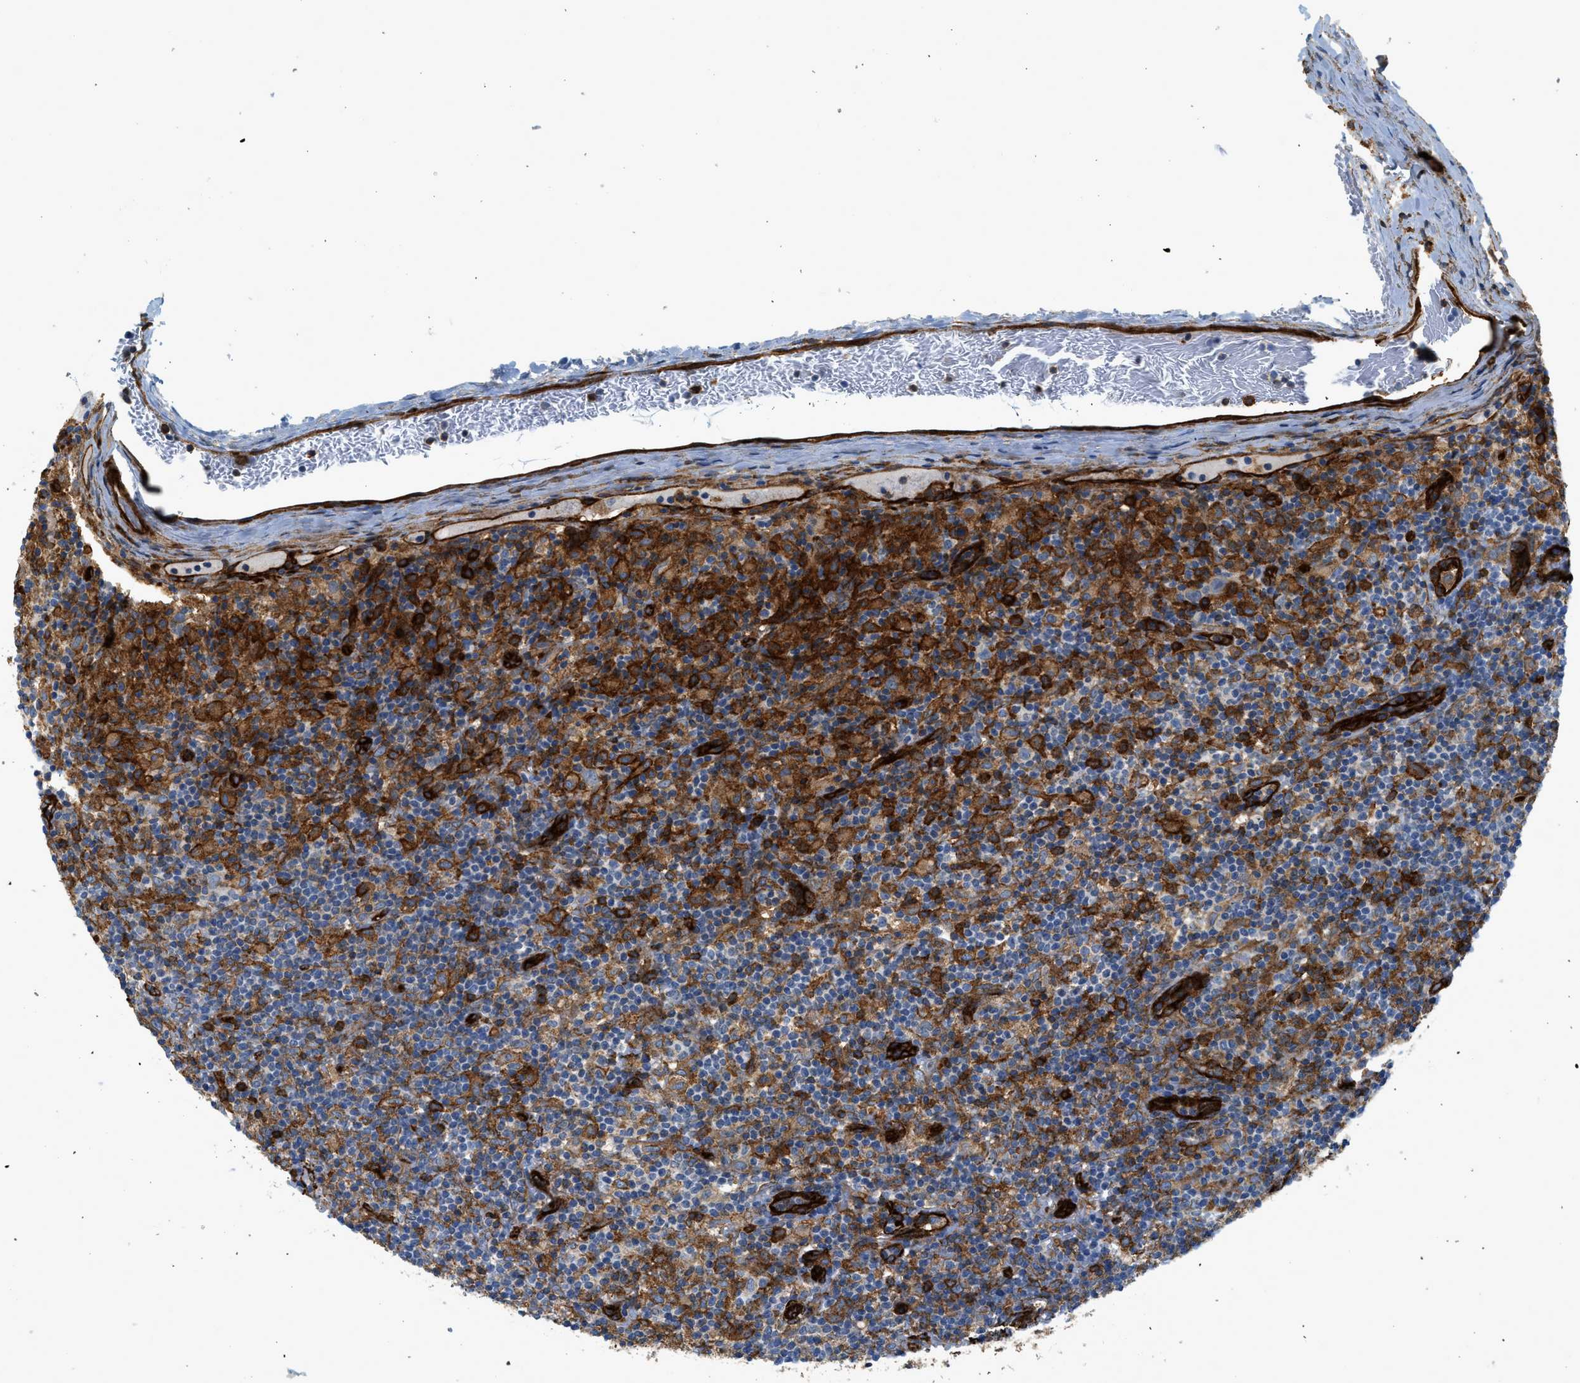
{"staining": {"intensity": "moderate", "quantity": "25%-75%", "location": "cytoplasmic/membranous"}, "tissue": "lymphoma", "cell_type": "Tumor cells", "image_type": "cancer", "snomed": [{"axis": "morphology", "description": "Hodgkin's disease, NOS"}, {"axis": "topography", "description": "Lymph node"}], "caption": "Tumor cells display medium levels of moderate cytoplasmic/membranous staining in about 25%-75% of cells in human lymphoma.", "gene": "HIP1", "patient": {"sex": "male", "age": 70}}